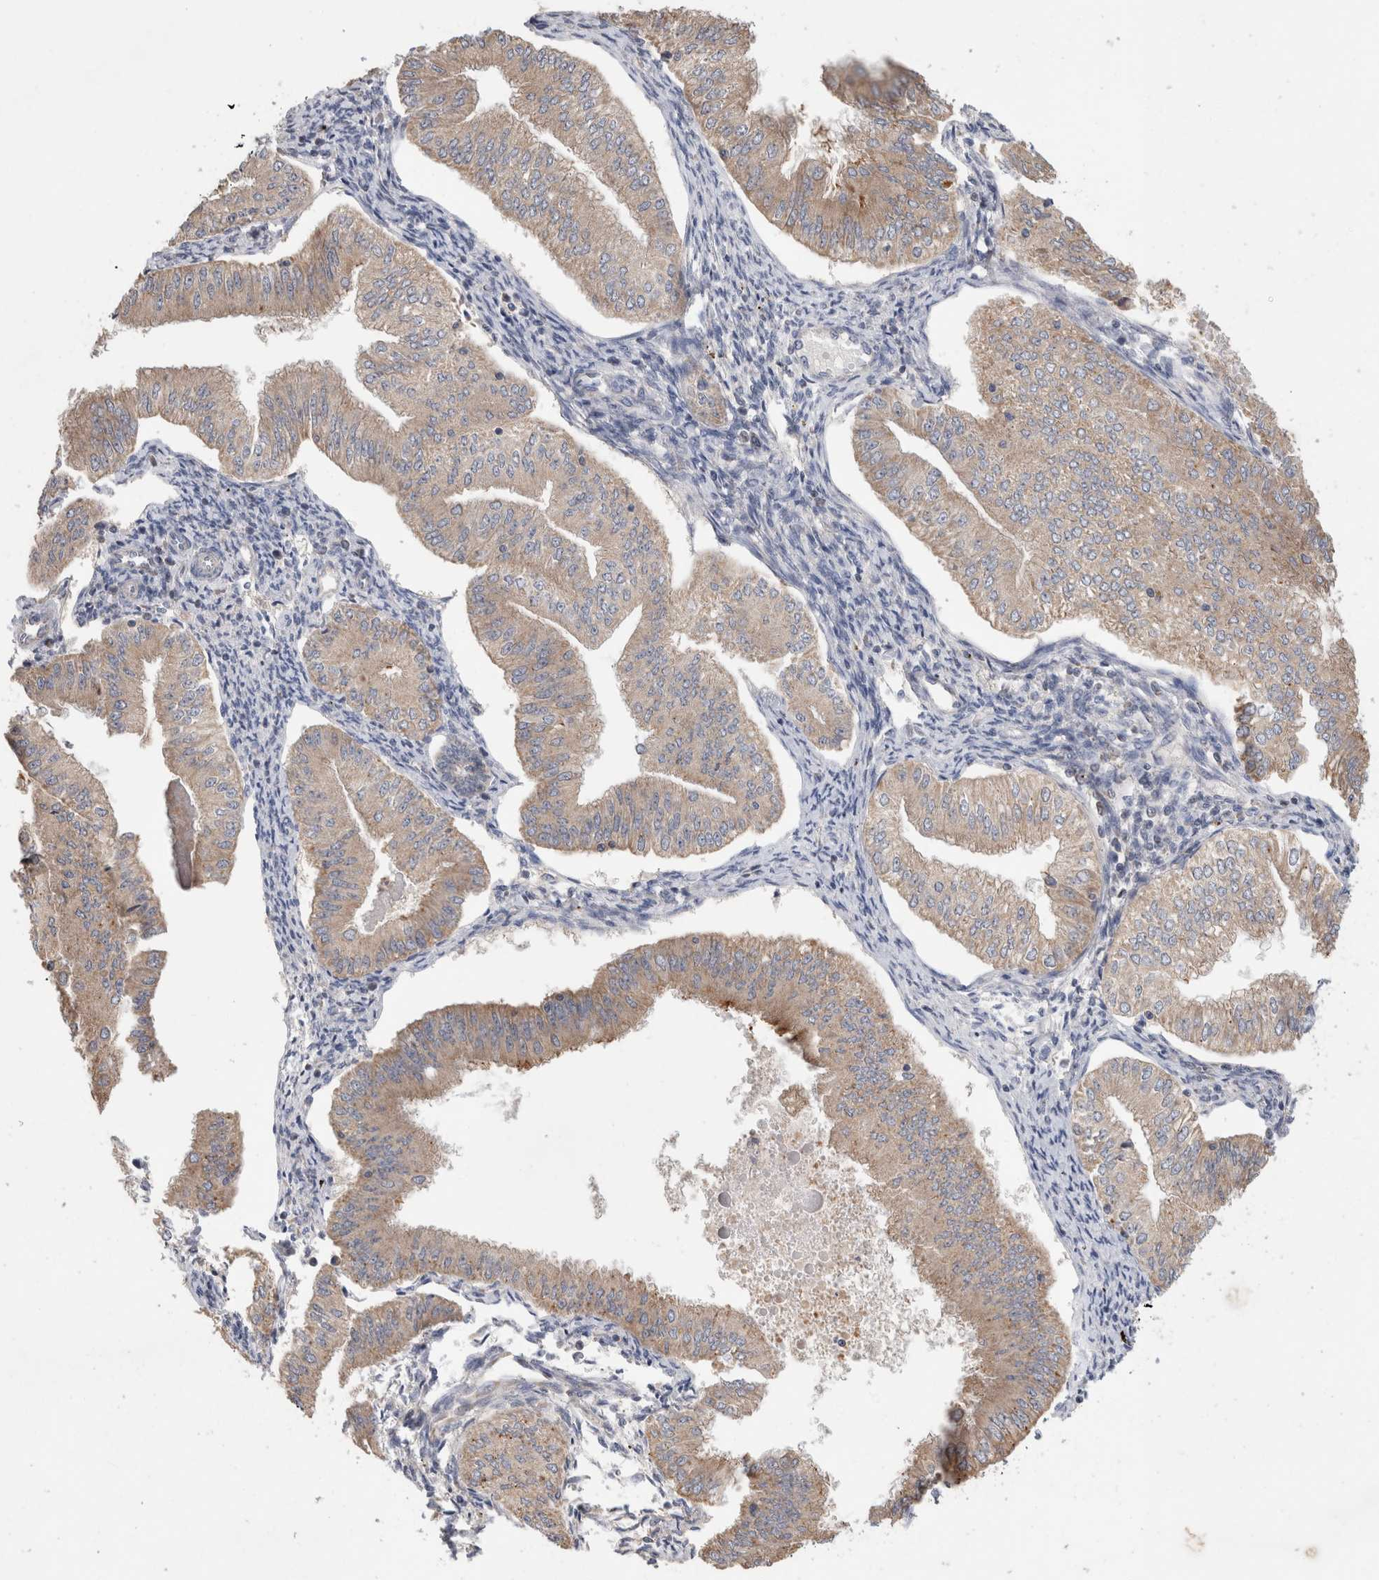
{"staining": {"intensity": "weak", "quantity": ">75%", "location": "cytoplasmic/membranous"}, "tissue": "endometrial cancer", "cell_type": "Tumor cells", "image_type": "cancer", "snomed": [{"axis": "morphology", "description": "Normal tissue, NOS"}, {"axis": "morphology", "description": "Adenocarcinoma, NOS"}, {"axis": "topography", "description": "Endometrium"}], "caption": "High-power microscopy captured an immunohistochemistry histopathology image of endometrial cancer (adenocarcinoma), revealing weak cytoplasmic/membranous positivity in about >75% of tumor cells.", "gene": "IARS2", "patient": {"sex": "female", "age": 53}}